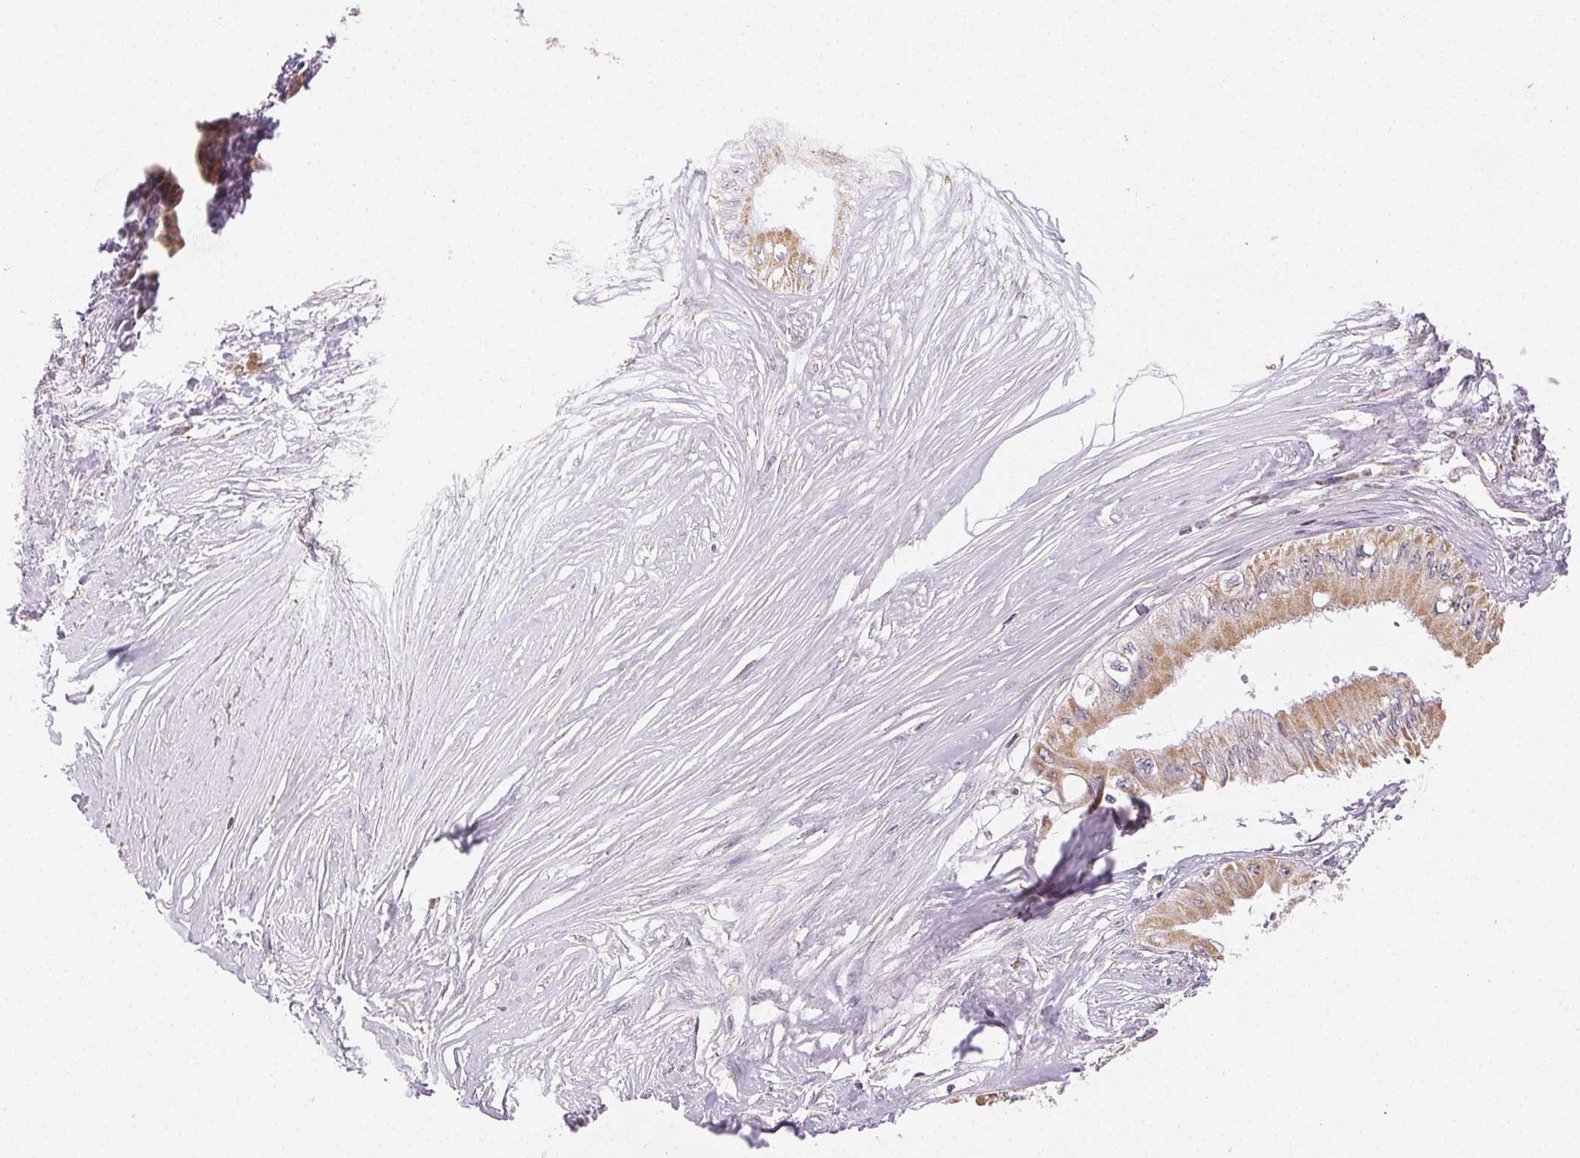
{"staining": {"intensity": "weak", "quantity": ">75%", "location": "cytoplasmic/membranous"}, "tissue": "pancreatic cancer", "cell_type": "Tumor cells", "image_type": "cancer", "snomed": [{"axis": "morphology", "description": "Adenocarcinoma, NOS"}, {"axis": "topography", "description": "Pancreas"}], "caption": "Immunohistochemical staining of pancreatic adenocarcinoma shows low levels of weak cytoplasmic/membranous expression in about >75% of tumor cells.", "gene": "PIWIL4", "patient": {"sex": "male", "age": 71}}